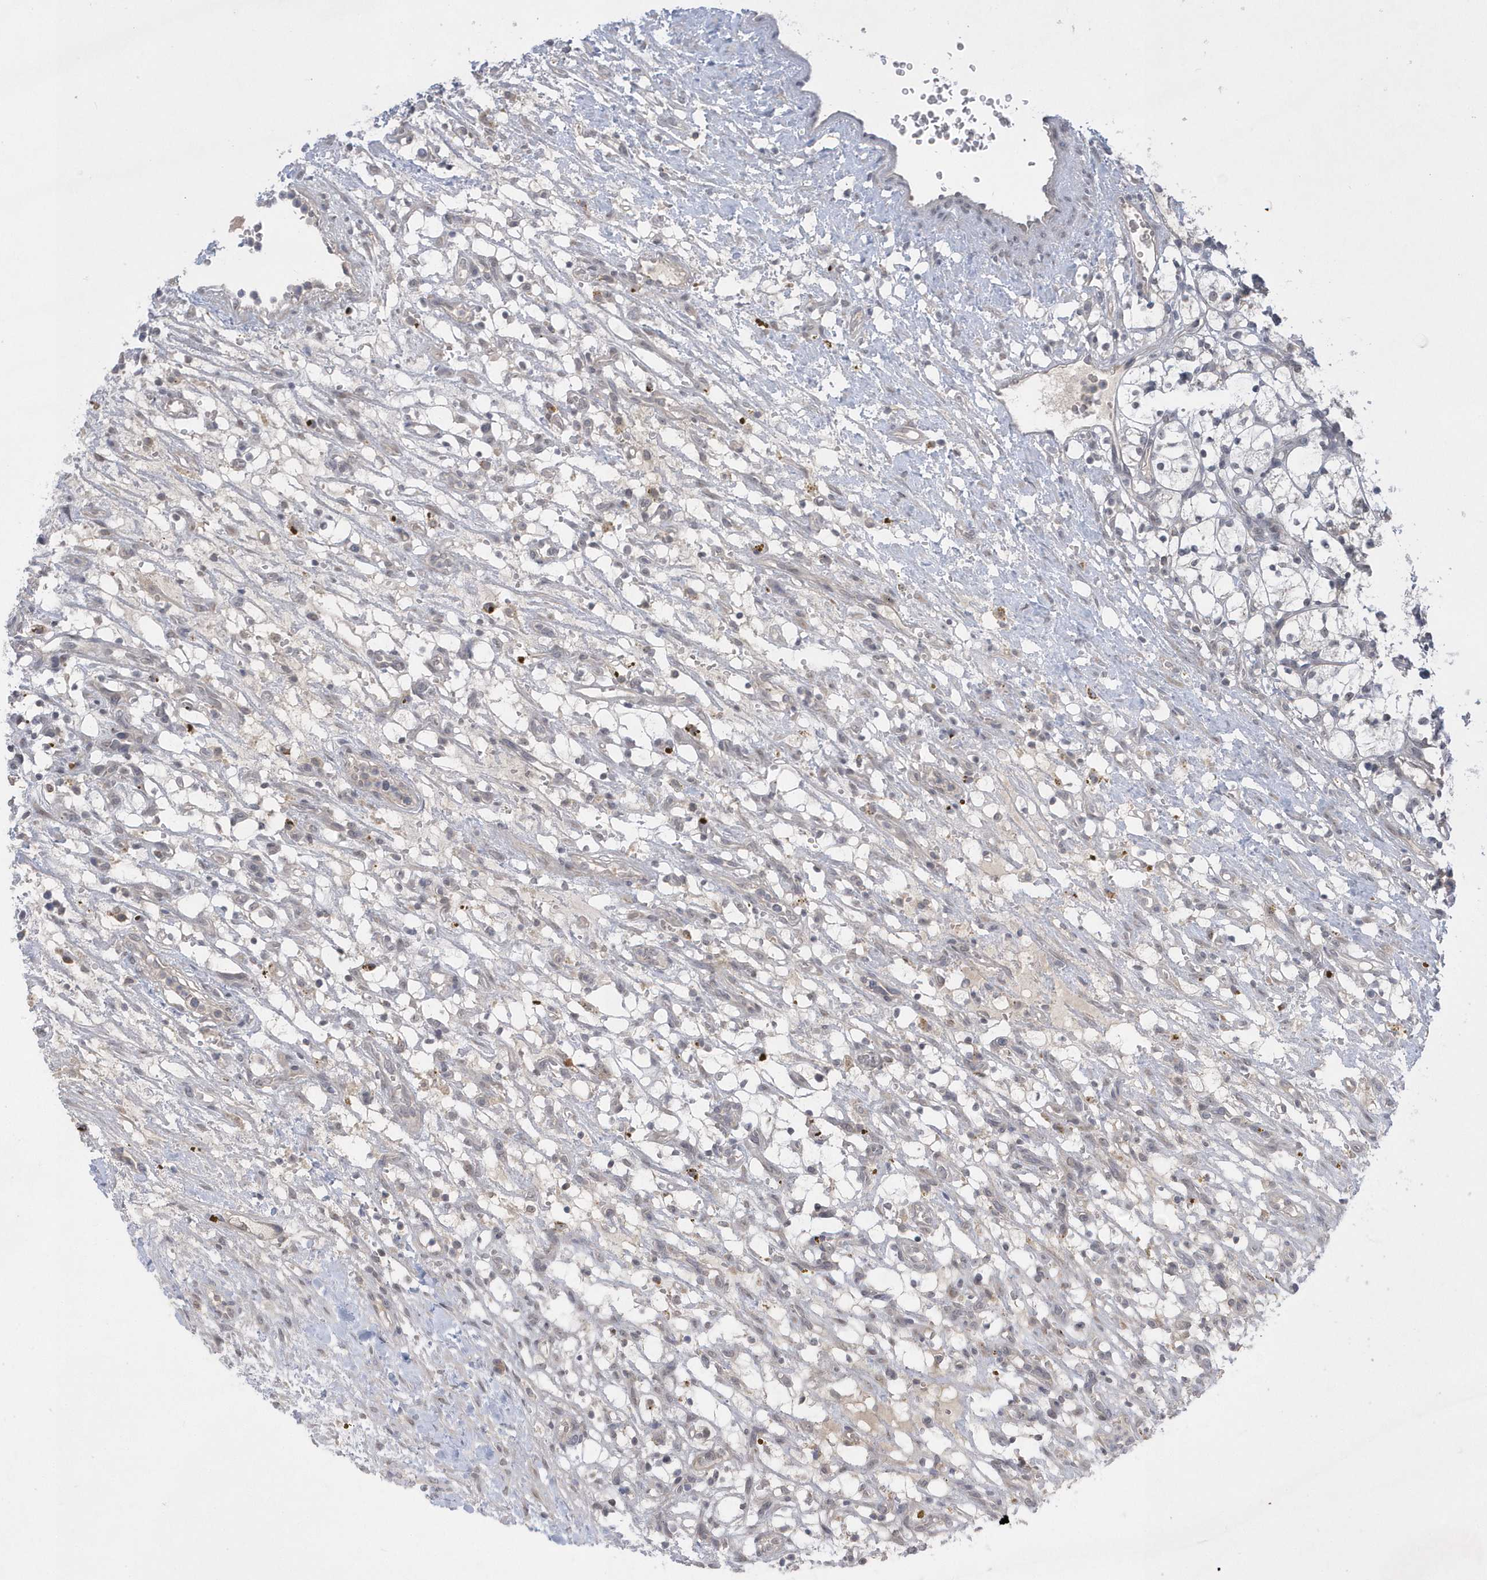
{"staining": {"intensity": "negative", "quantity": "none", "location": "none"}, "tissue": "renal cancer", "cell_type": "Tumor cells", "image_type": "cancer", "snomed": [{"axis": "morphology", "description": "Adenocarcinoma, NOS"}, {"axis": "topography", "description": "Kidney"}], "caption": "A histopathology image of human renal adenocarcinoma is negative for staining in tumor cells. Brightfield microscopy of immunohistochemistry (IHC) stained with DAB (3,3'-diaminobenzidine) (brown) and hematoxylin (blue), captured at high magnification.", "gene": "ZC3H12D", "patient": {"sex": "female", "age": 69}}